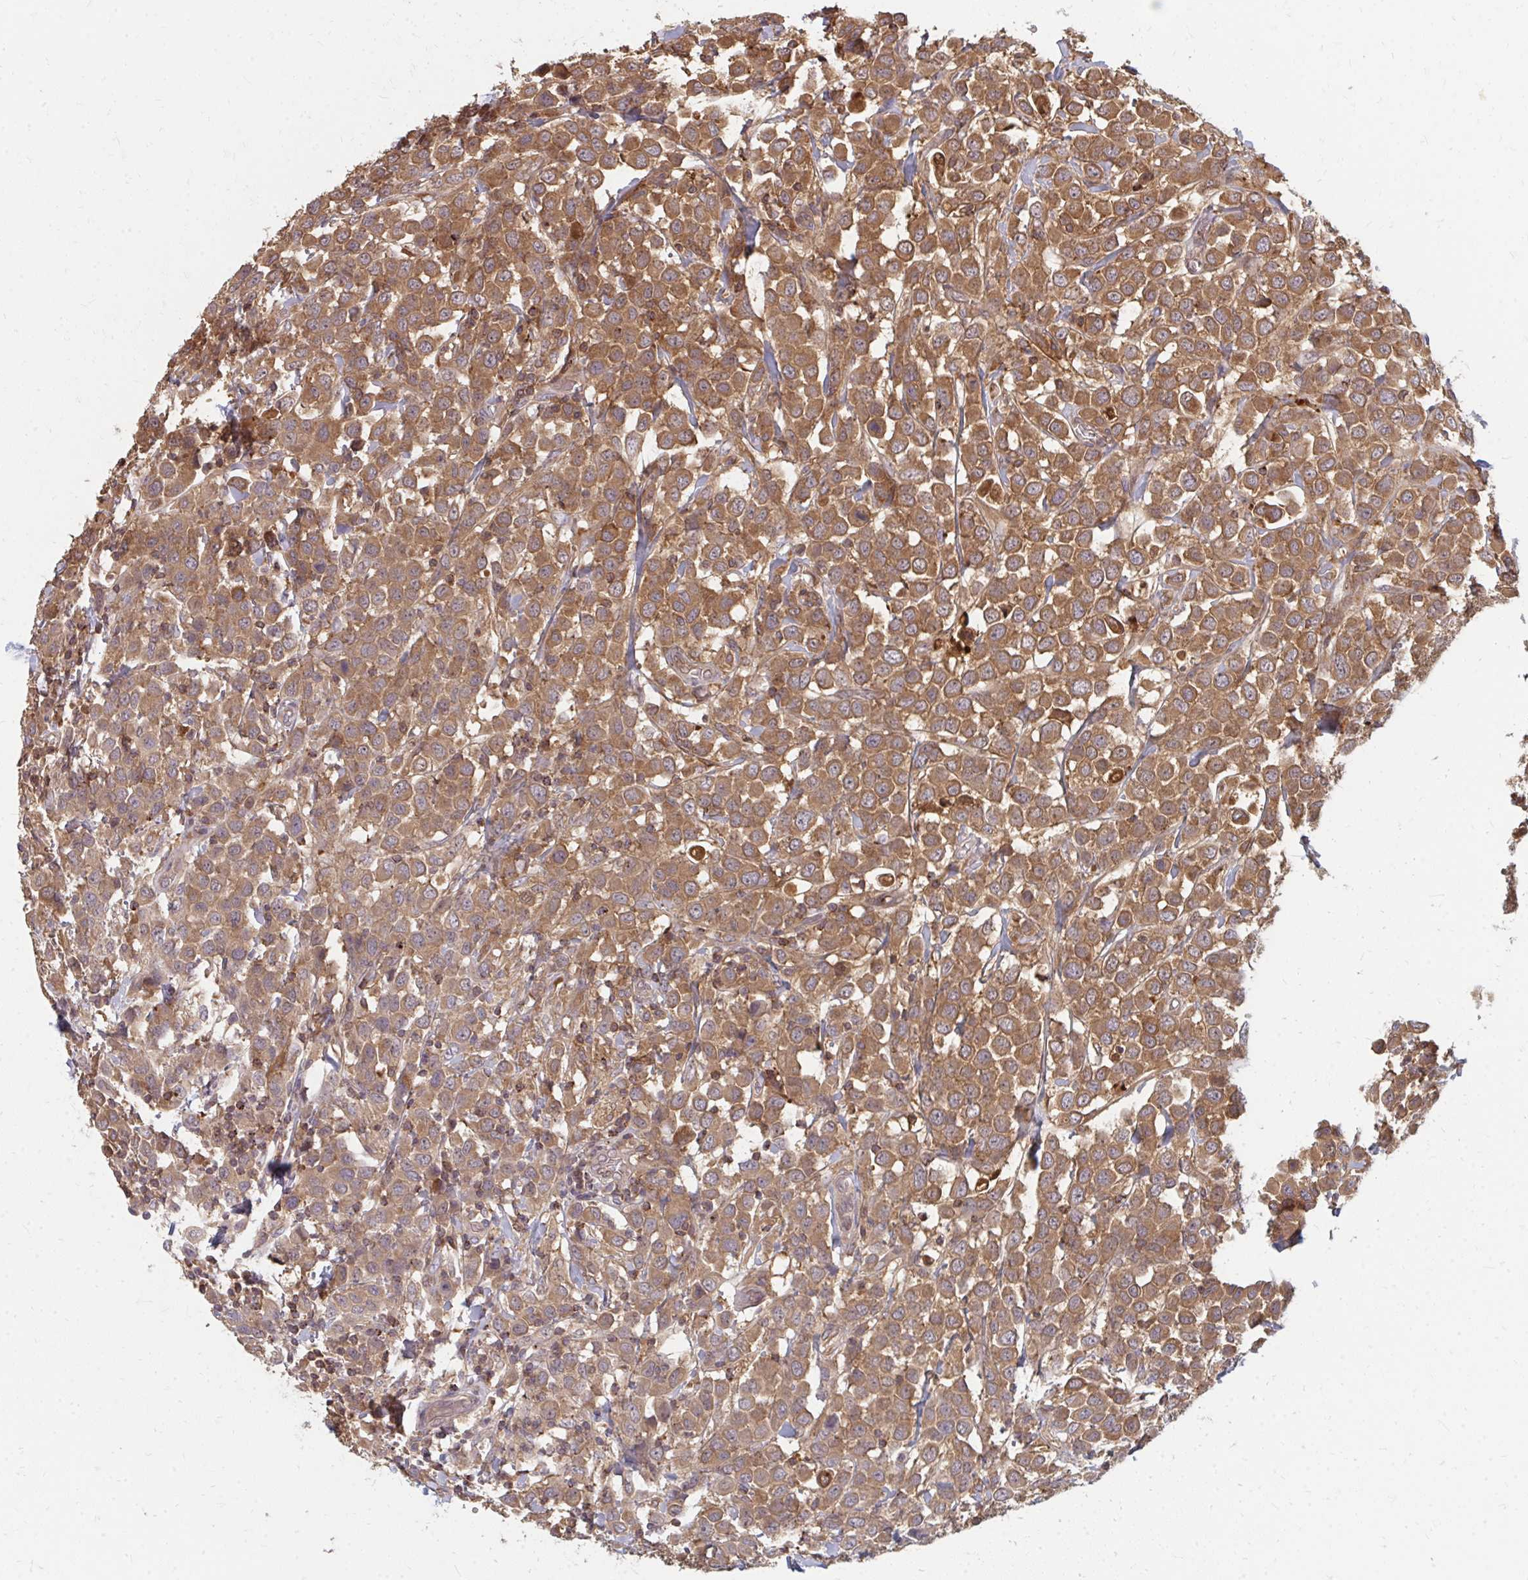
{"staining": {"intensity": "moderate", "quantity": ">75%", "location": "cytoplasmic/membranous"}, "tissue": "breast cancer", "cell_type": "Tumor cells", "image_type": "cancer", "snomed": [{"axis": "morphology", "description": "Duct carcinoma"}, {"axis": "topography", "description": "Breast"}], "caption": "Tumor cells demonstrate moderate cytoplasmic/membranous expression in about >75% of cells in breast intraductal carcinoma.", "gene": "ZNF285", "patient": {"sex": "female", "age": 61}}